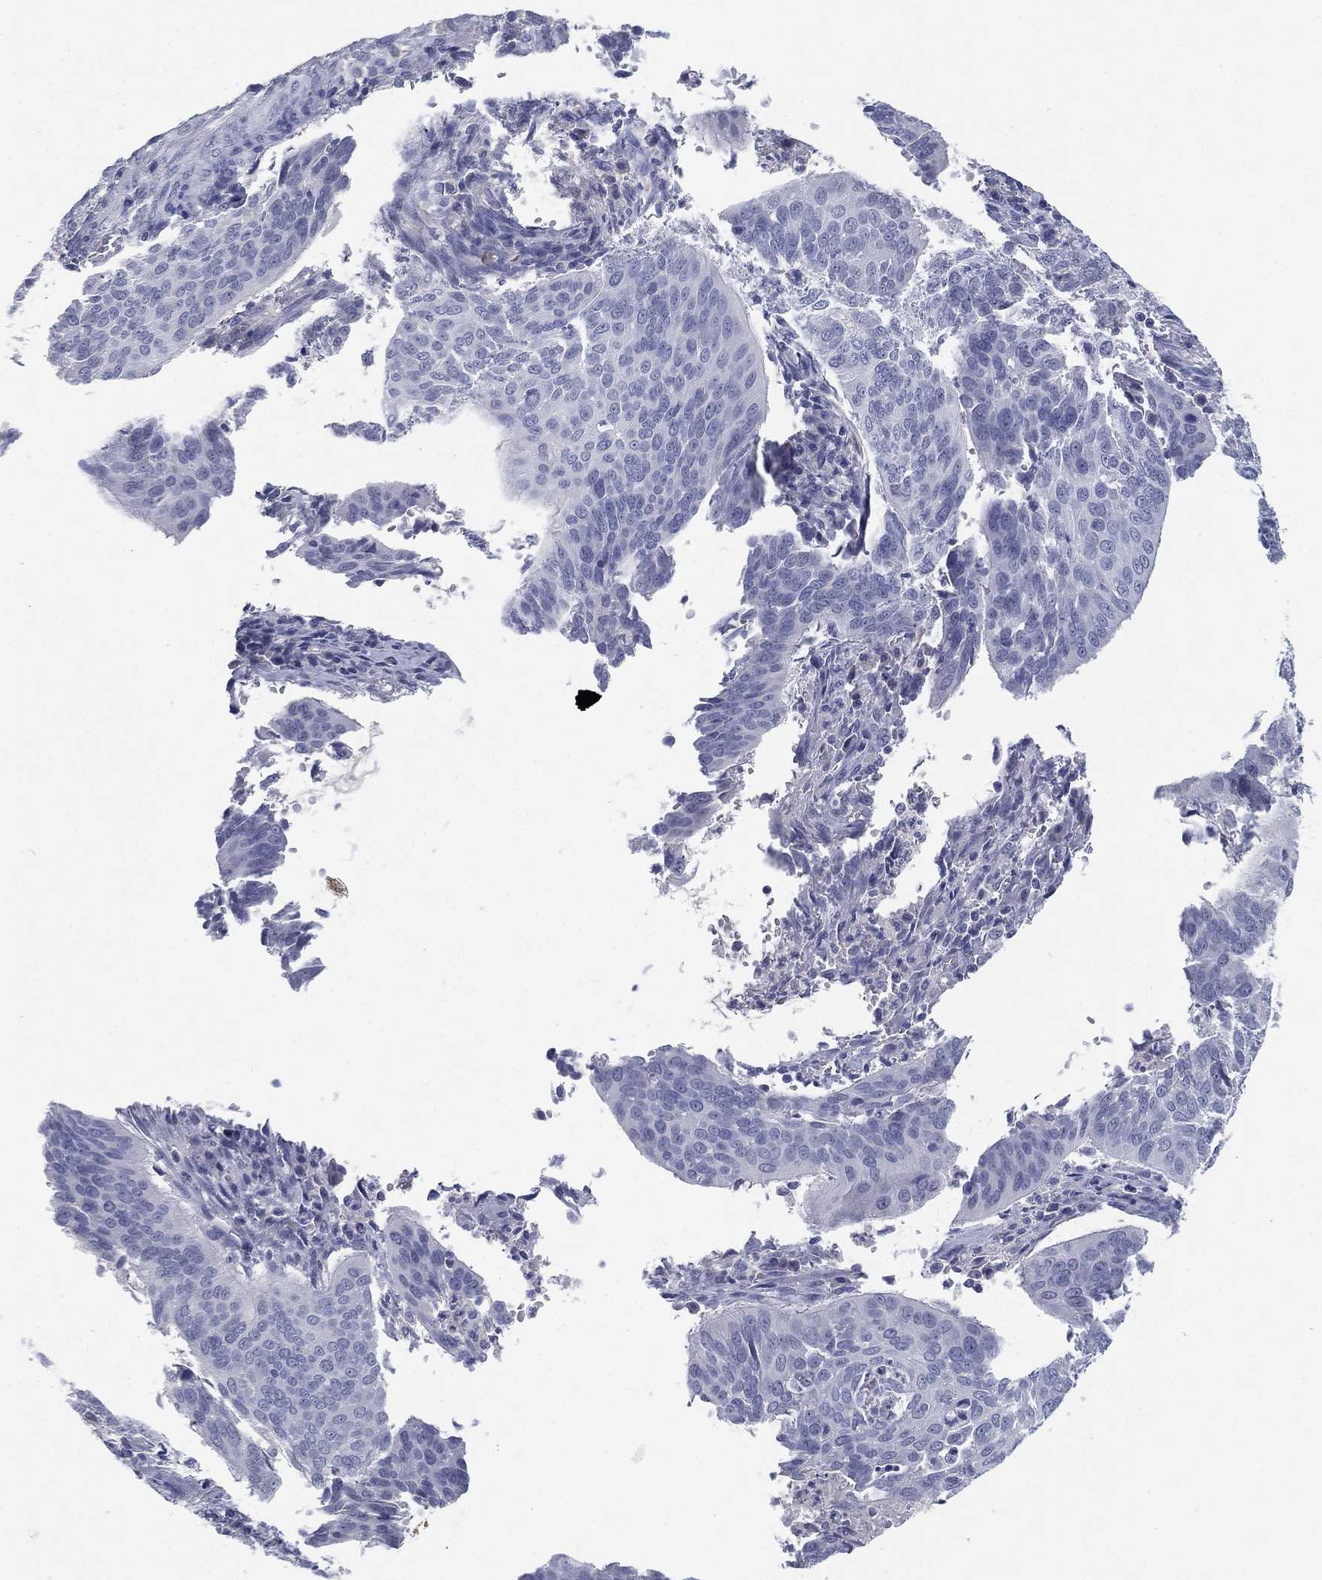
{"staining": {"intensity": "negative", "quantity": "none", "location": "none"}, "tissue": "cervical cancer", "cell_type": "Tumor cells", "image_type": "cancer", "snomed": [{"axis": "morphology", "description": "Normal tissue, NOS"}, {"axis": "morphology", "description": "Squamous cell carcinoma, NOS"}, {"axis": "topography", "description": "Cervix"}], "caption": "Photomicrograph shows no significant protein expression in tumor cells of cervical cancer (squamous cell carcinoma). (Immunohistochemistry (ihc), brightfield microscopy, high magnification).", "gene": "KRT35", "patient": {"sex": "female", "age": 39}}